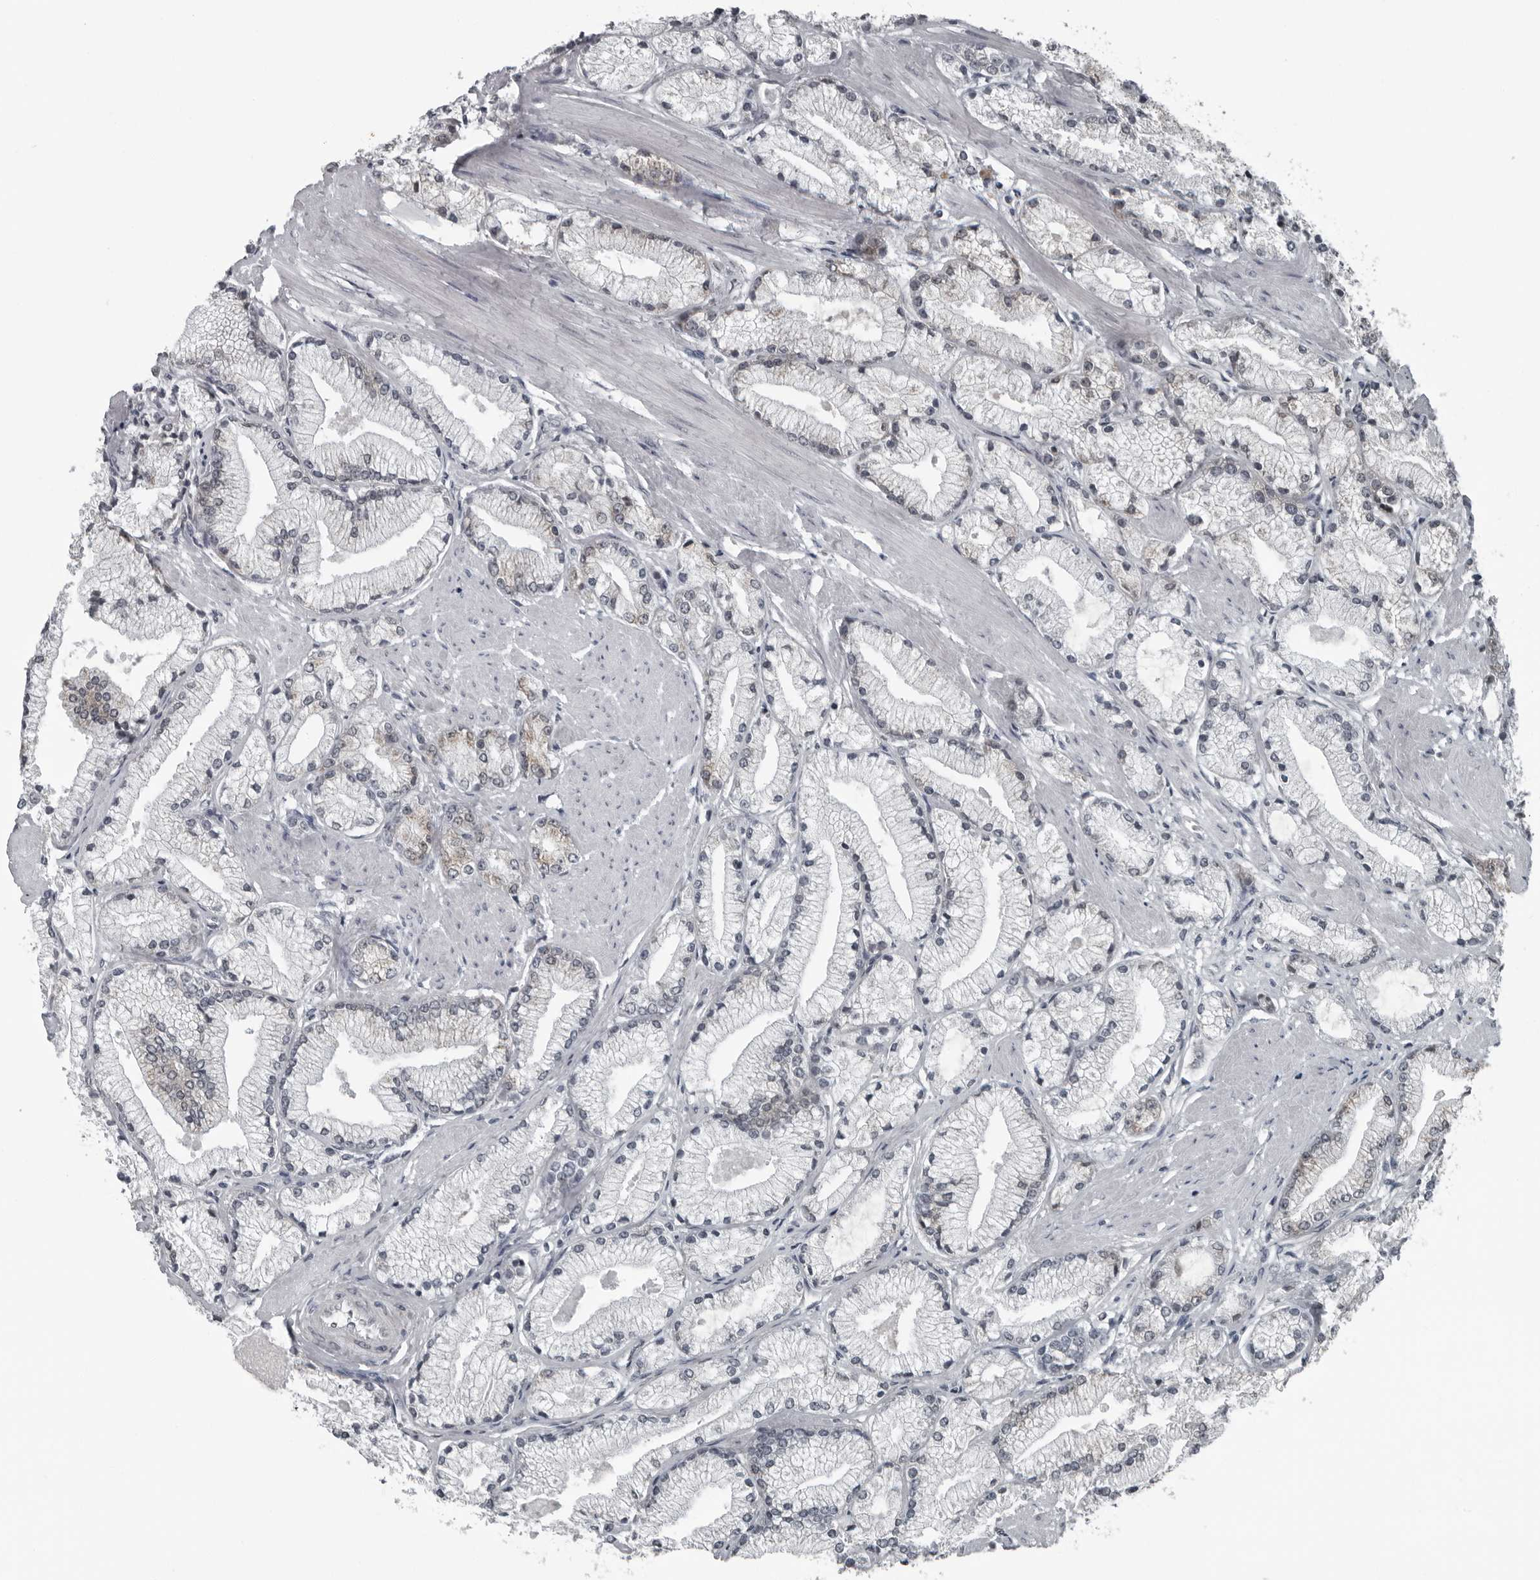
{"staining": {"intensity": "moderate", "quantity": "<25%", "location": "cytoplasmic/membranous"}, "tissue": "prostate cancer", "cell_type": "Tumor cells", "image_type": "cancer", "snomed": [{"axis": "morphology", "description": "Adenocarcinoma, High grade"}, {"axis": "topography", "description": "Prostate"}], "caption": "Prostate cancer stained with a protein marker demonstrates moderate staining in tumor cells.", "gene": "RTCA", "patient": {"sex": "male", "age": 50}}